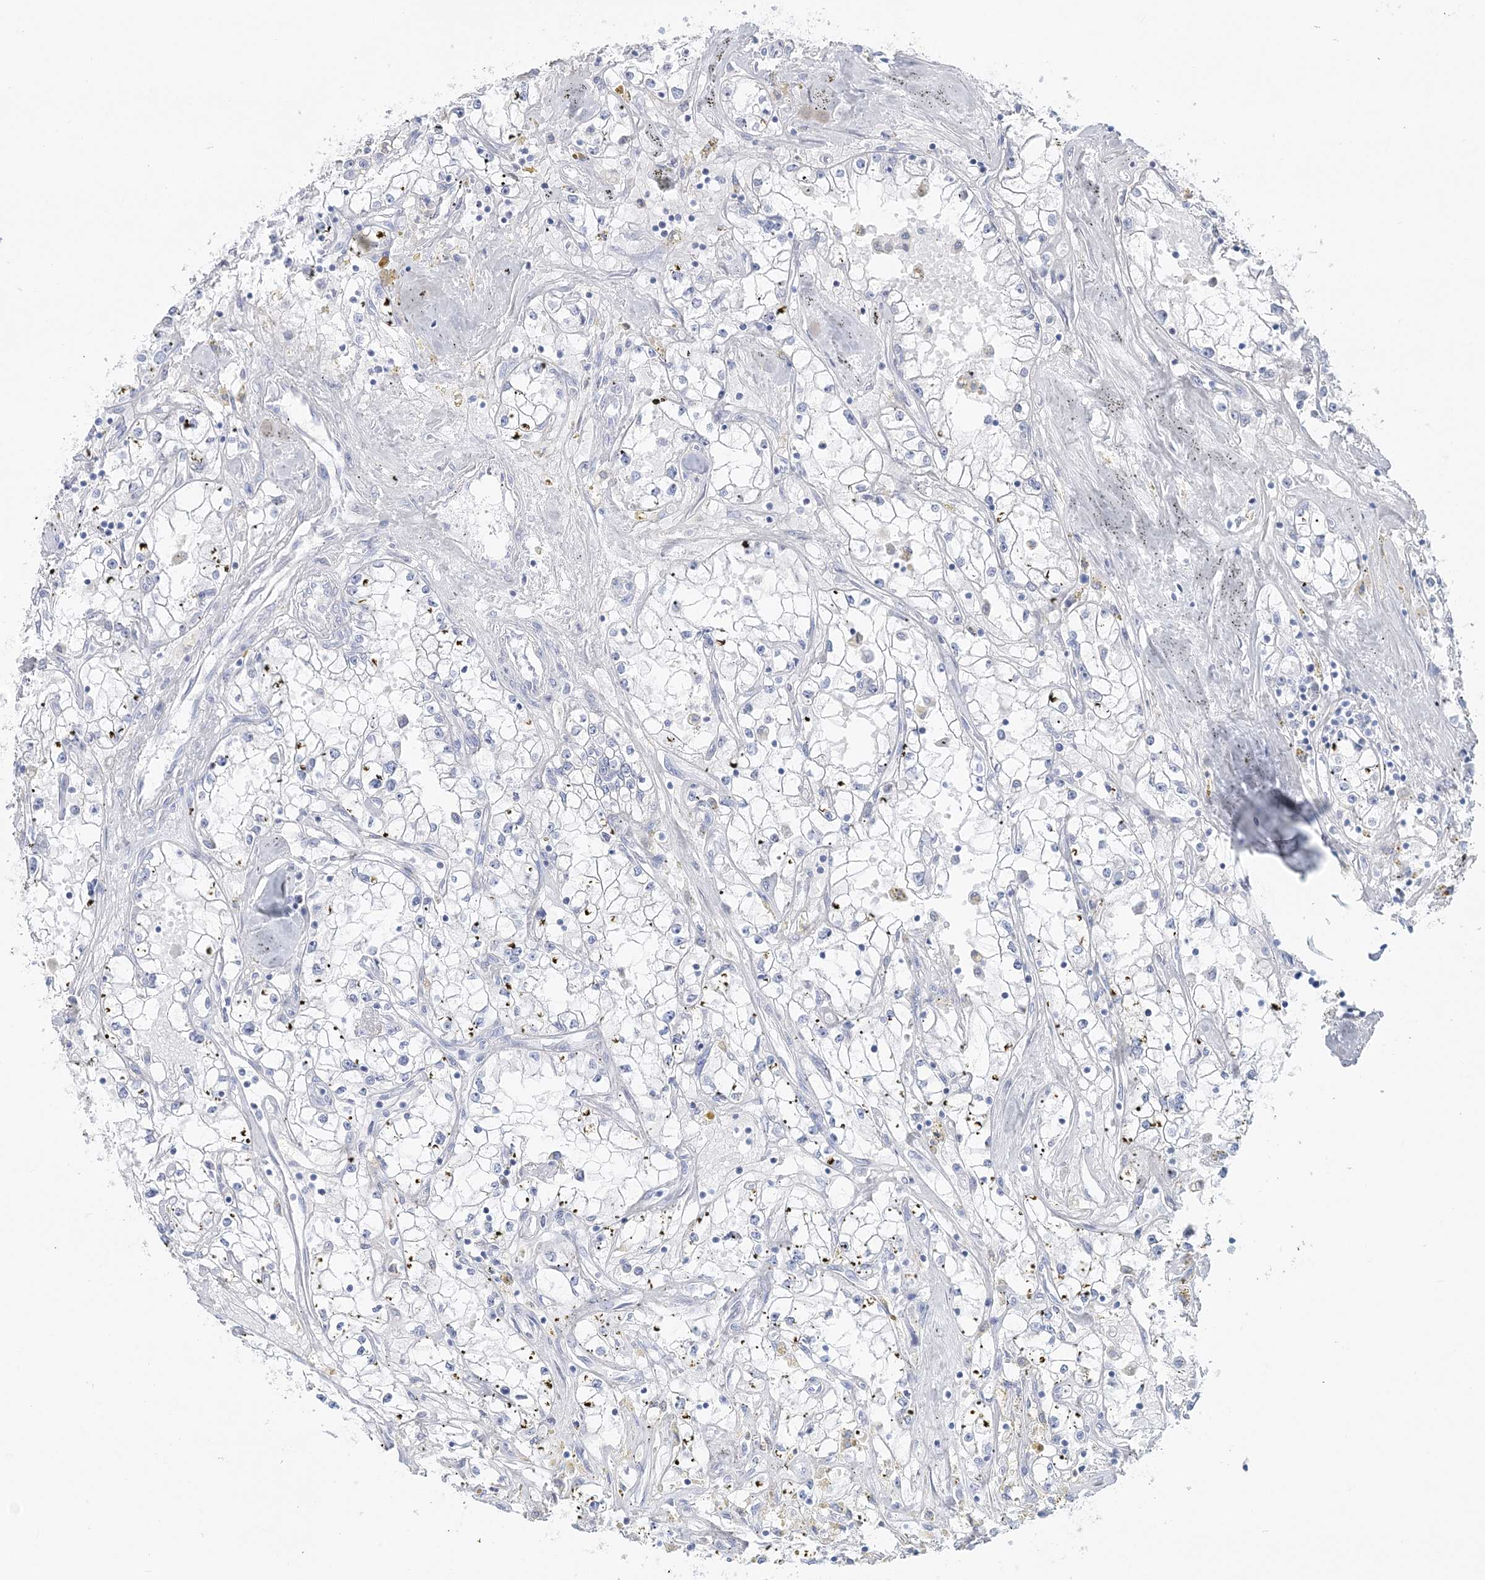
{"staining": {"intensity": "negative", "quantity": "none", "location": "none"}, "tissue": "renal cancer", "cell_type": "Tumor cells", "image_type": "cancer", "snomed": [{"axis": "morphology", "description": "Adenocarcinoma, NOS"}, {"axis": "topography", "description": "Kidney"}], "caption": "Immunohistochemistry (IHC) micrograph of neoplastic tissue: human renal cancer (adenocarcinoma) stained with DAB displays no significant protein positivity in tumor cells.", "gene": "CYP3A4", "patient": {"sex": "male", "age": 56}}